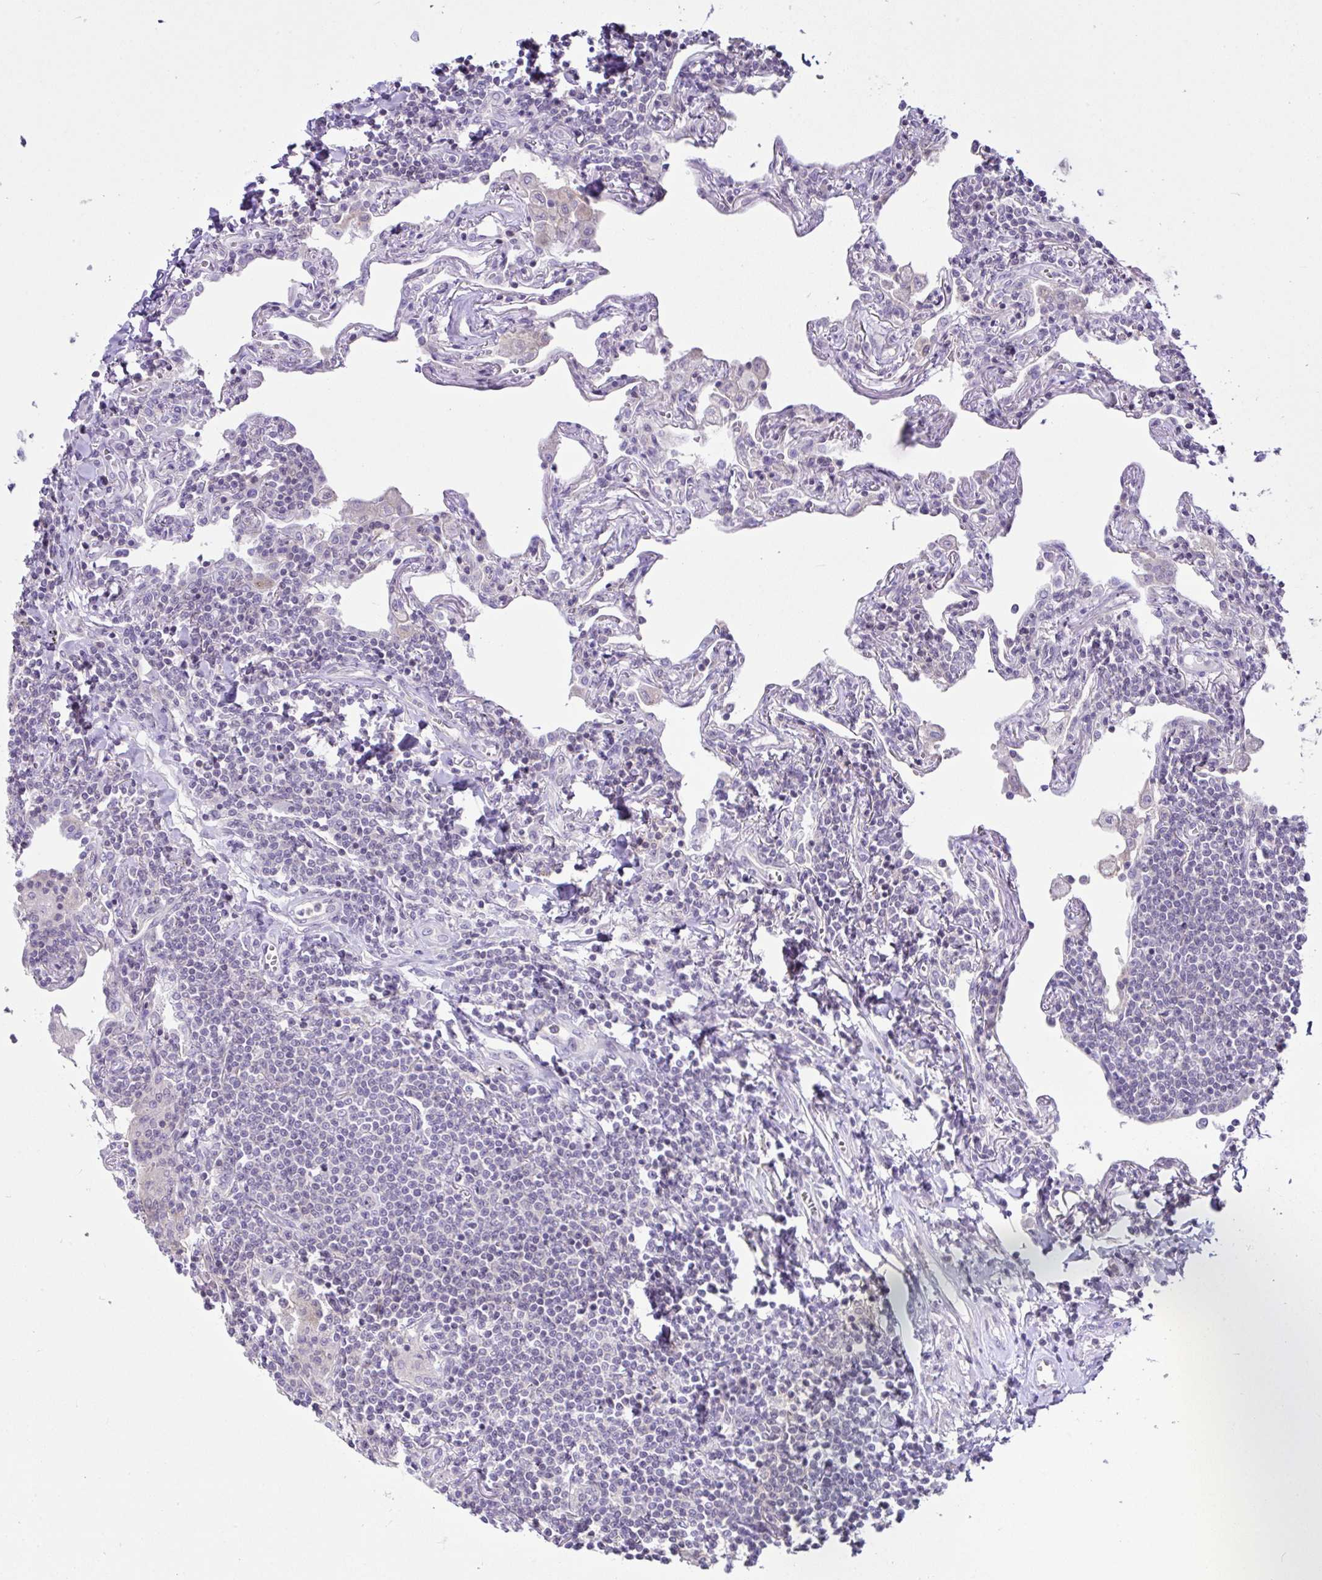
{"staining": {"intensity": "negative", "quantity": "none", "location": "none"}, "tissue": "lymphoma", "cell_type": "Tumor cells", "image_type": "cancer", "snomed": [{"axis": "morphology", "description": "Malignant lymphoma, non-Hodgkin's type, Low grade"}, {"axis": "topography", "description": "Lung"}], "caption": "A high-resolution histopathology image shows immunohistochemistry staining of lymphoma, which displays no significant expression in tumor cells.", "gene": "D2HGDH", "patient": {"sex": "female", "age": 71}}